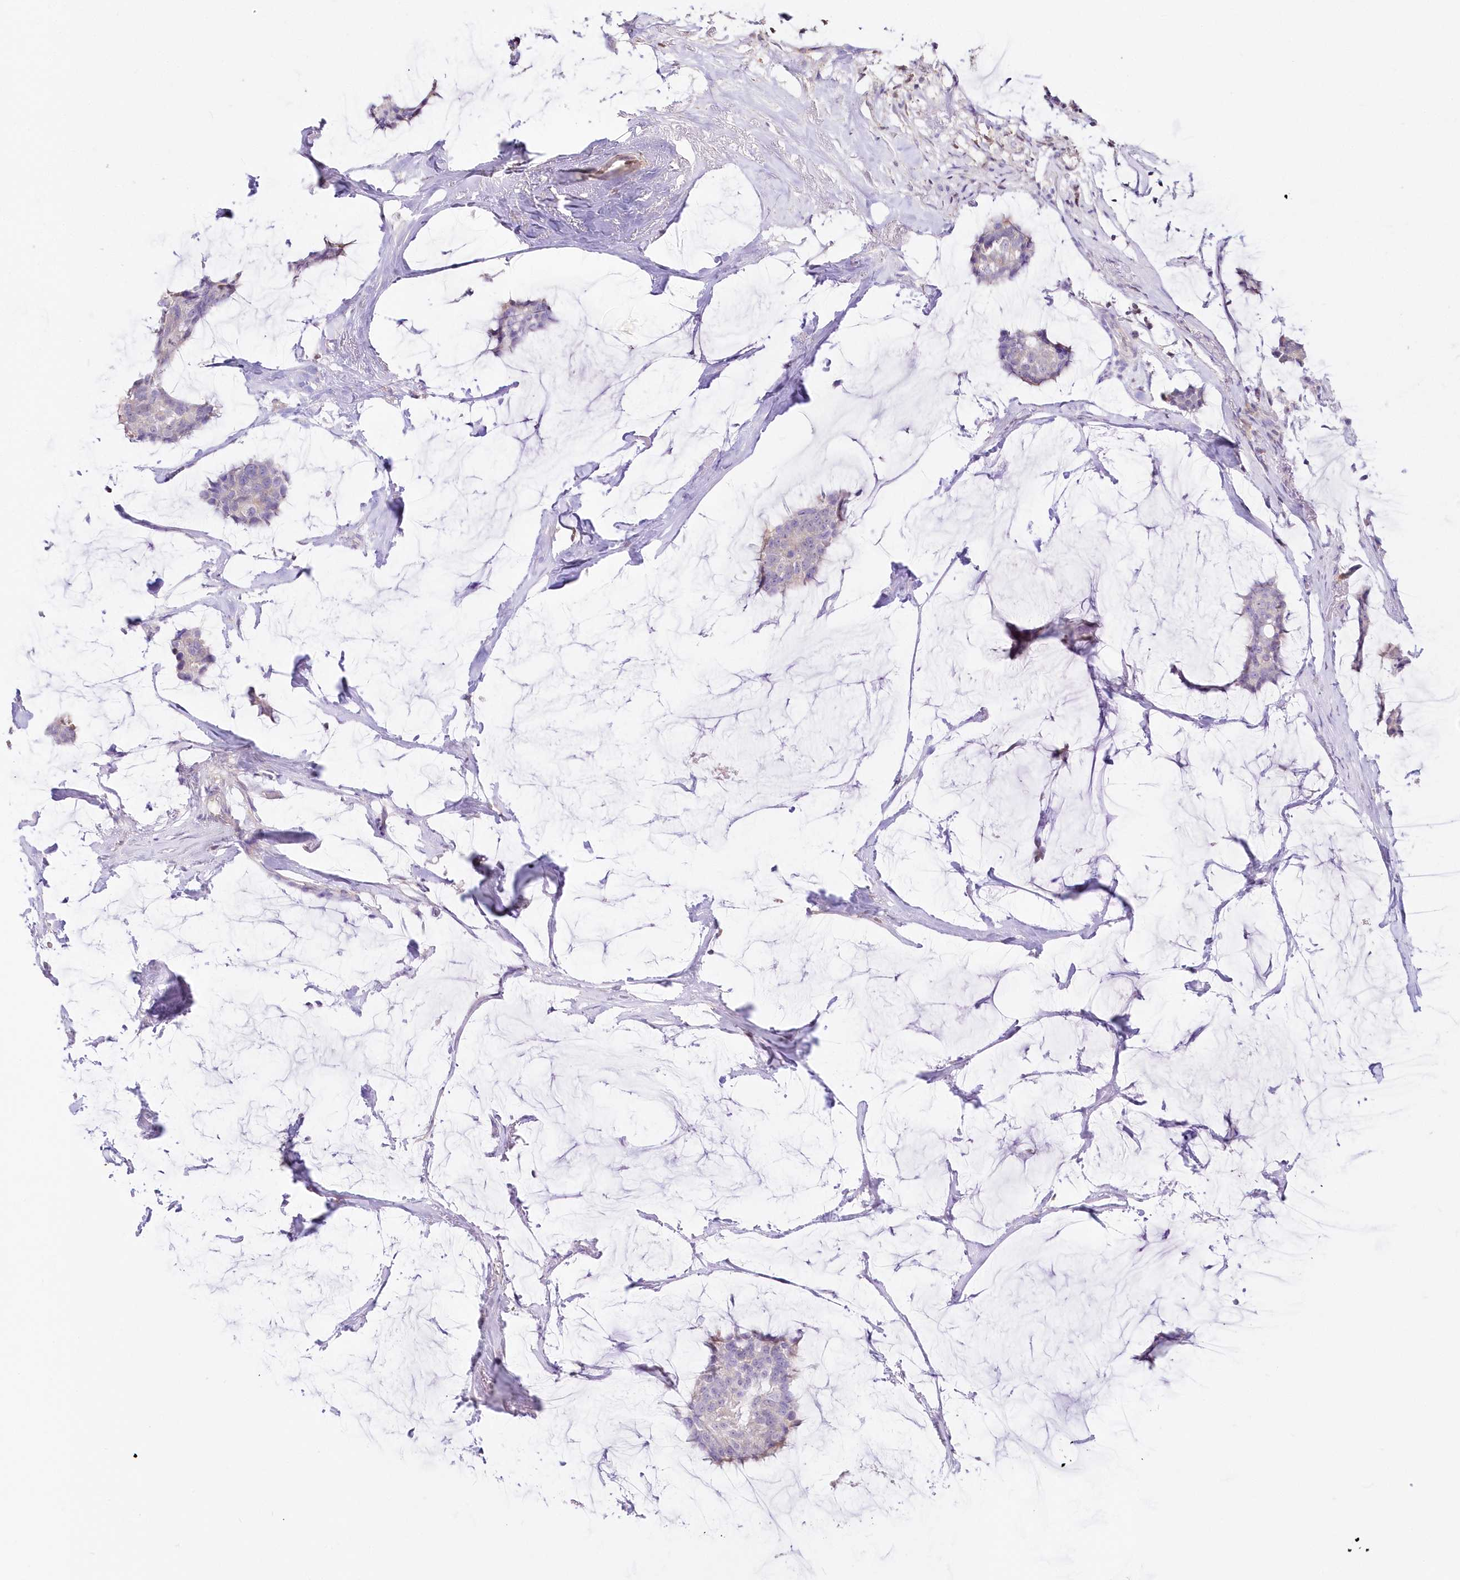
{"staining": {"intensity": "negative", "quantity": "none", "location": "none"}, "tissue": "breast cancer", "cell_type": "Tumor cells", "image_type": "cancer", "snomed": [{"axis": "morphology", "description": "Duct carcinoma"}, {"axis": "topography", "description": "Breast"}], "caption": "The histopathology image reveals no staining of tumor cells in intraductal carcinoma (breast).", "gene": "STK17B", "patient": {"sex": "female", "age": 93}}